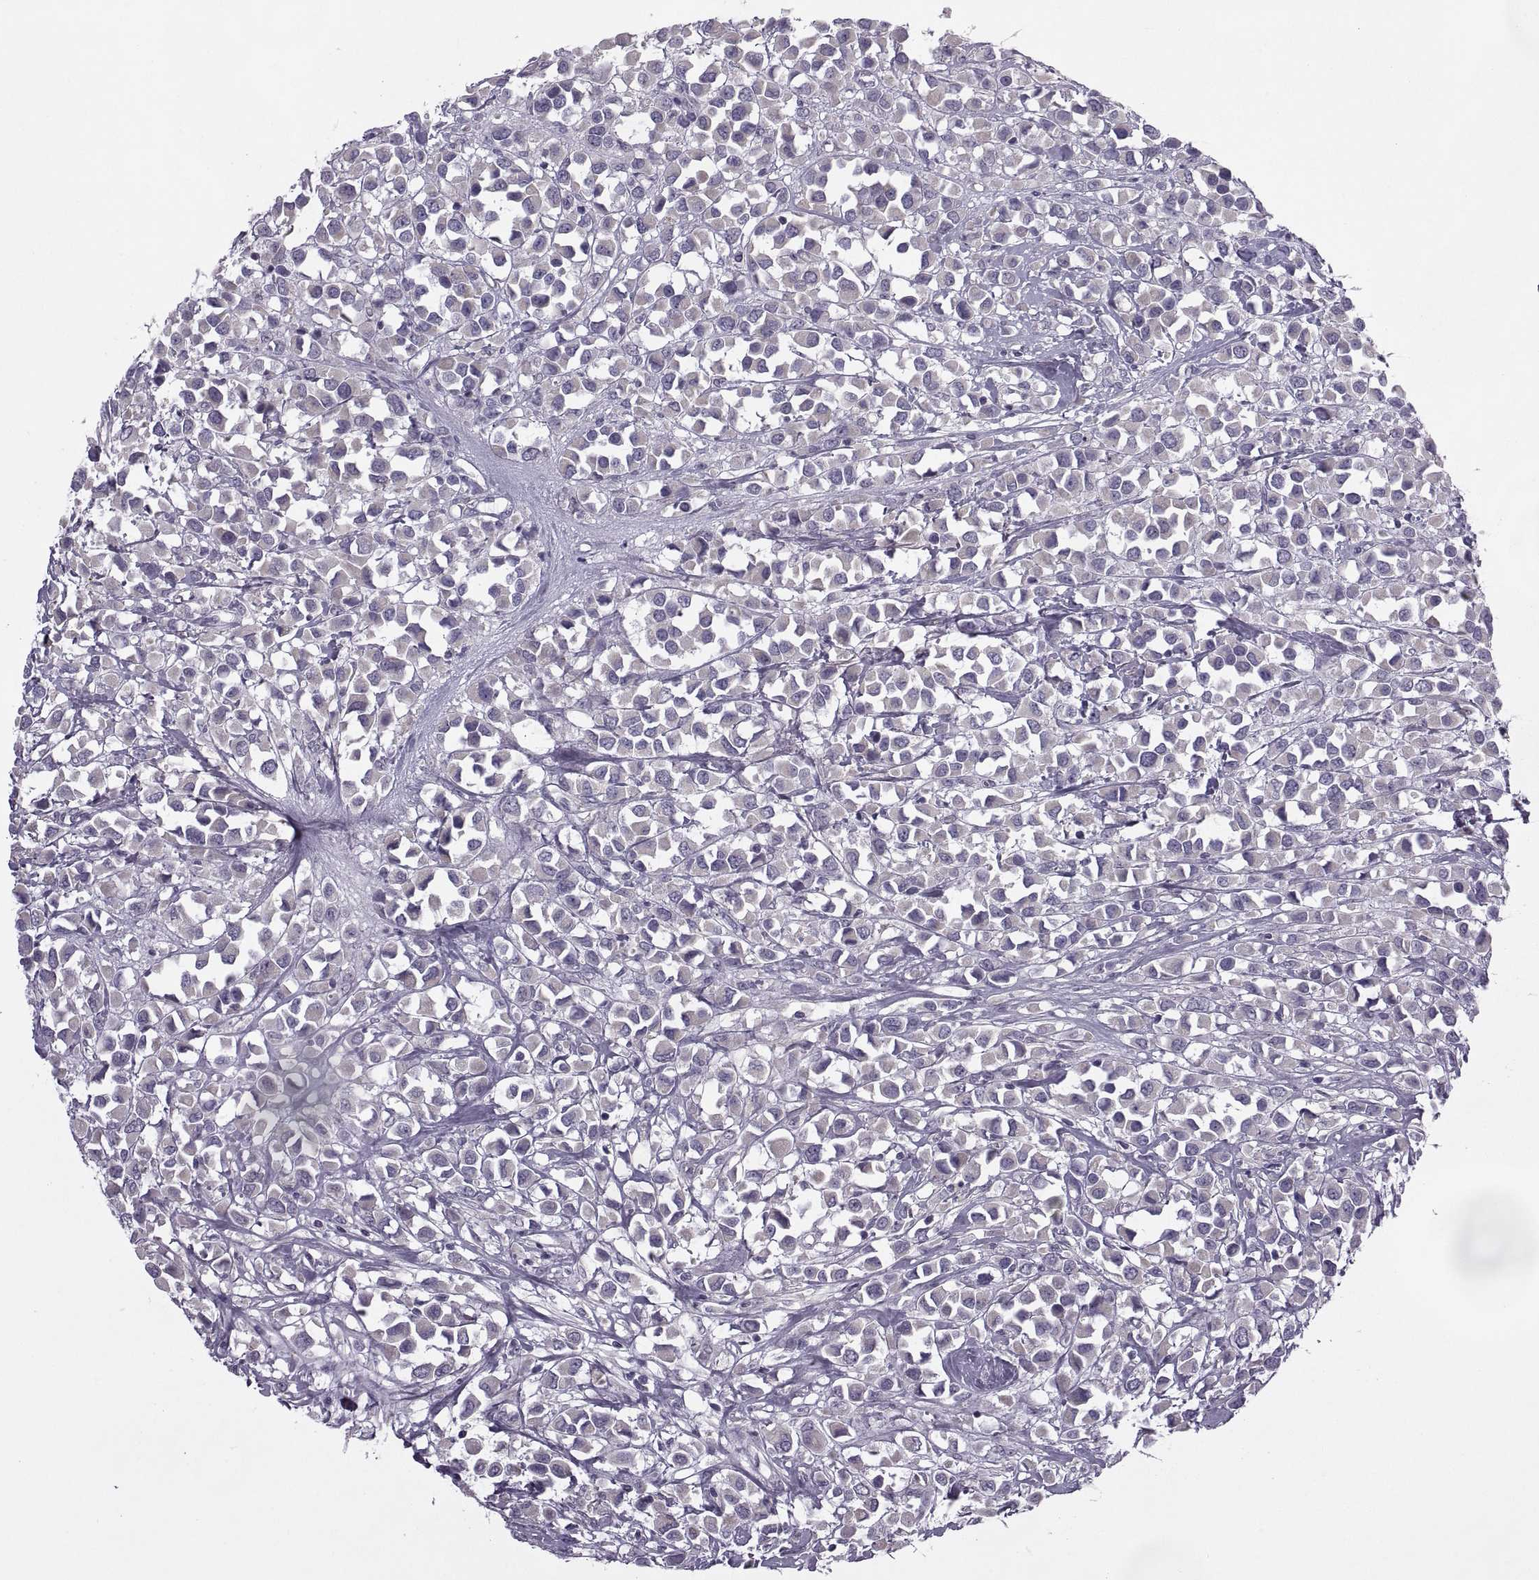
{"staining": {"intensity": "negative", "quantity": "none", "location": "none"}, "tissue": "breast cancer", "cell_type": "Tumor cells", "image_type": "cancer", "snomed": [{"axis": "morphology", "description": "Duct carcinoma"}, {"axis": "topography", "description": "Breast"}], "caption": "This photomicrograph is of breast cancer stained with immunohistochemistry (IHC) to label a protein in brown with the nuclei are counter-stained blue. There is no staining in tumor cells.", "gene": "RIPK4", "patient": {"sex": "female", "age": 61}}